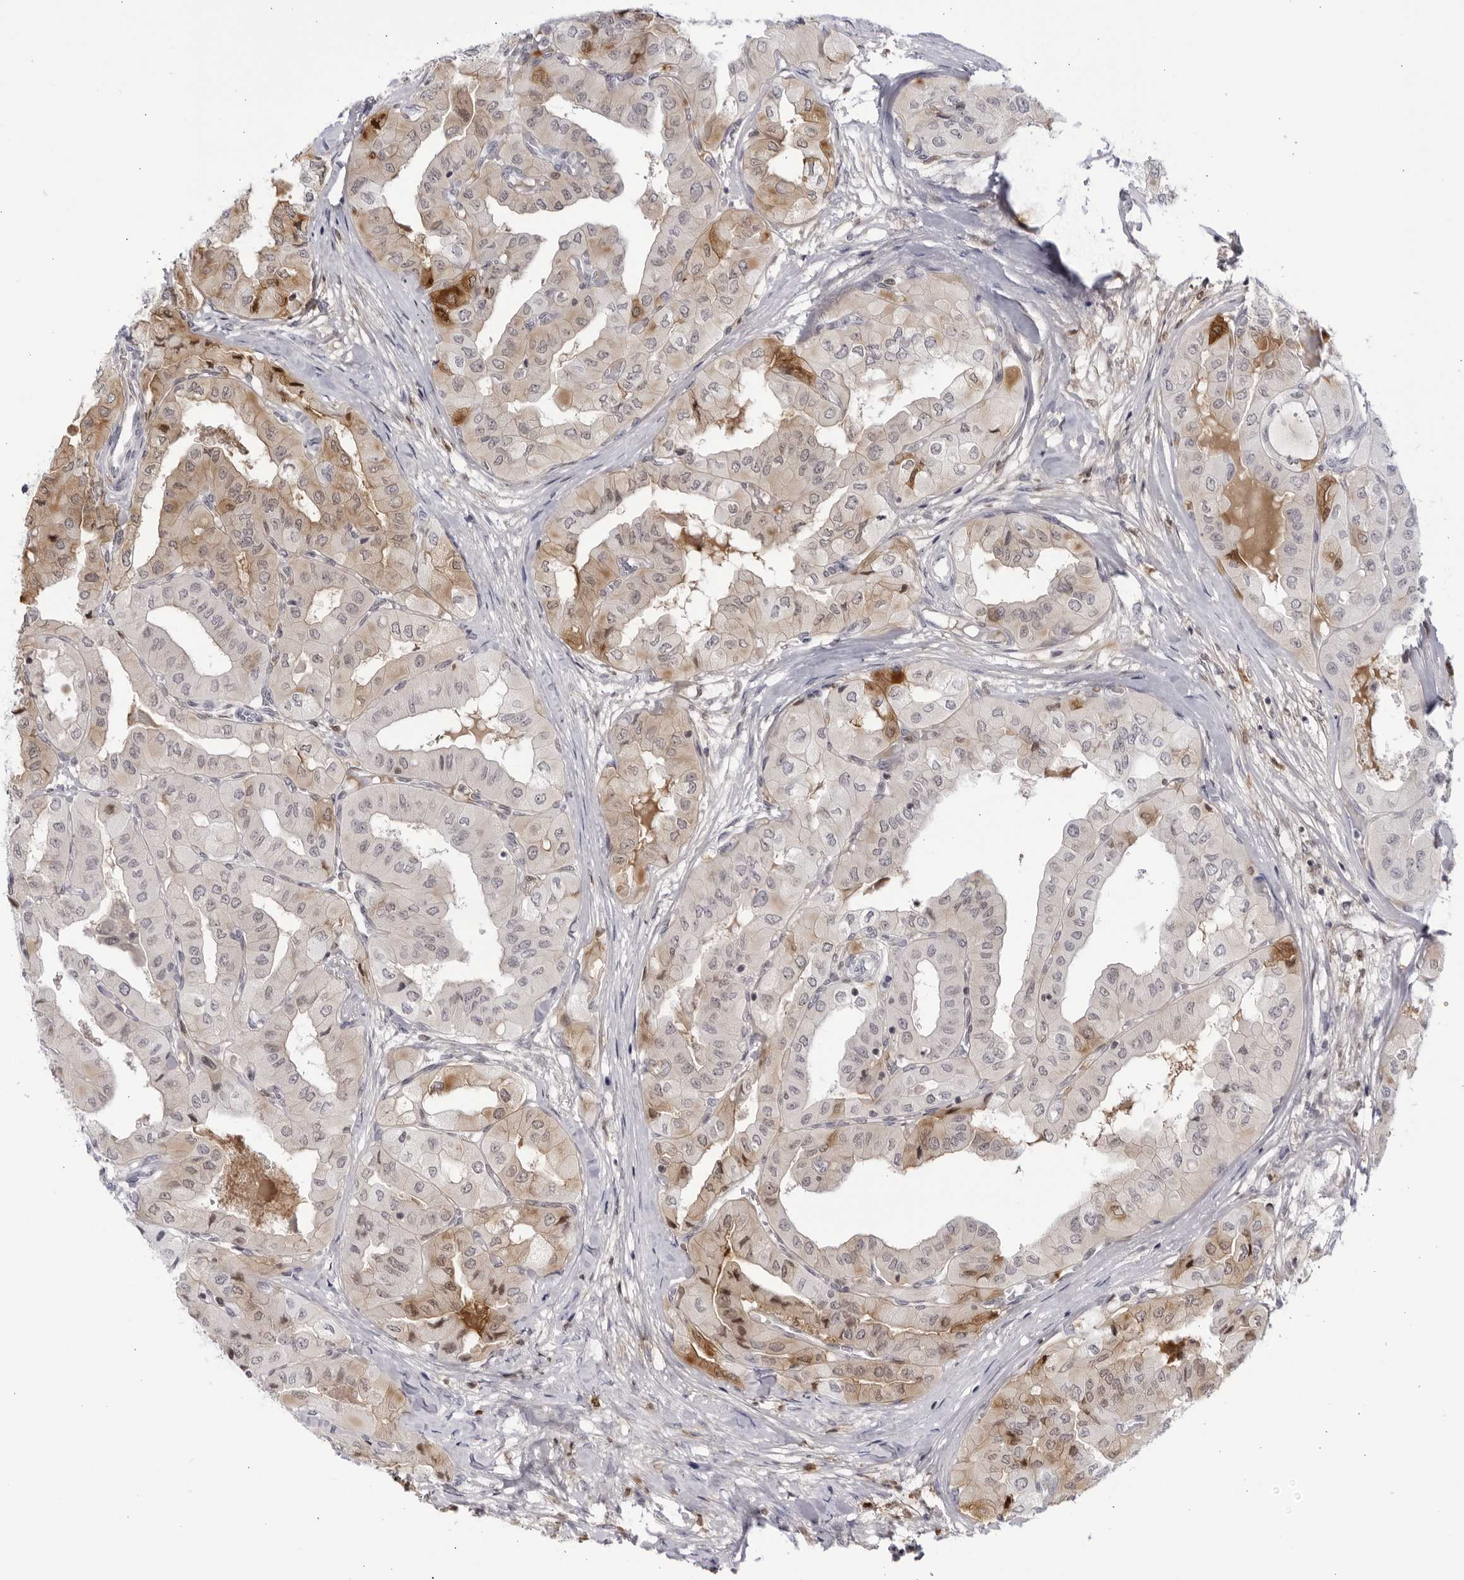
{"staining": {"intensity": "moderate", "quantity": "25%-75%", "location": "cytoplasmic/membranous,nuclear"}, "tissue": "thyroid cancer", "cell_type": "Tumor cells", "image_type": "cancer", "snomed": [{"axis": "morphology", "description": "Papillary adenocarcinoma, NOS"}, {"axis": "topography", "description": "Thyroid gland"}], "caption": "Moderate cytoplasmic/membranous and nuclear positivity is appreciated in approximately 25%-75% of tumor cells in thyroid papillary adenocarcinoma. Nuclei are stained in blue.", "gene": "CNBD1", "patient": {"sex": "female", "age": 59}}